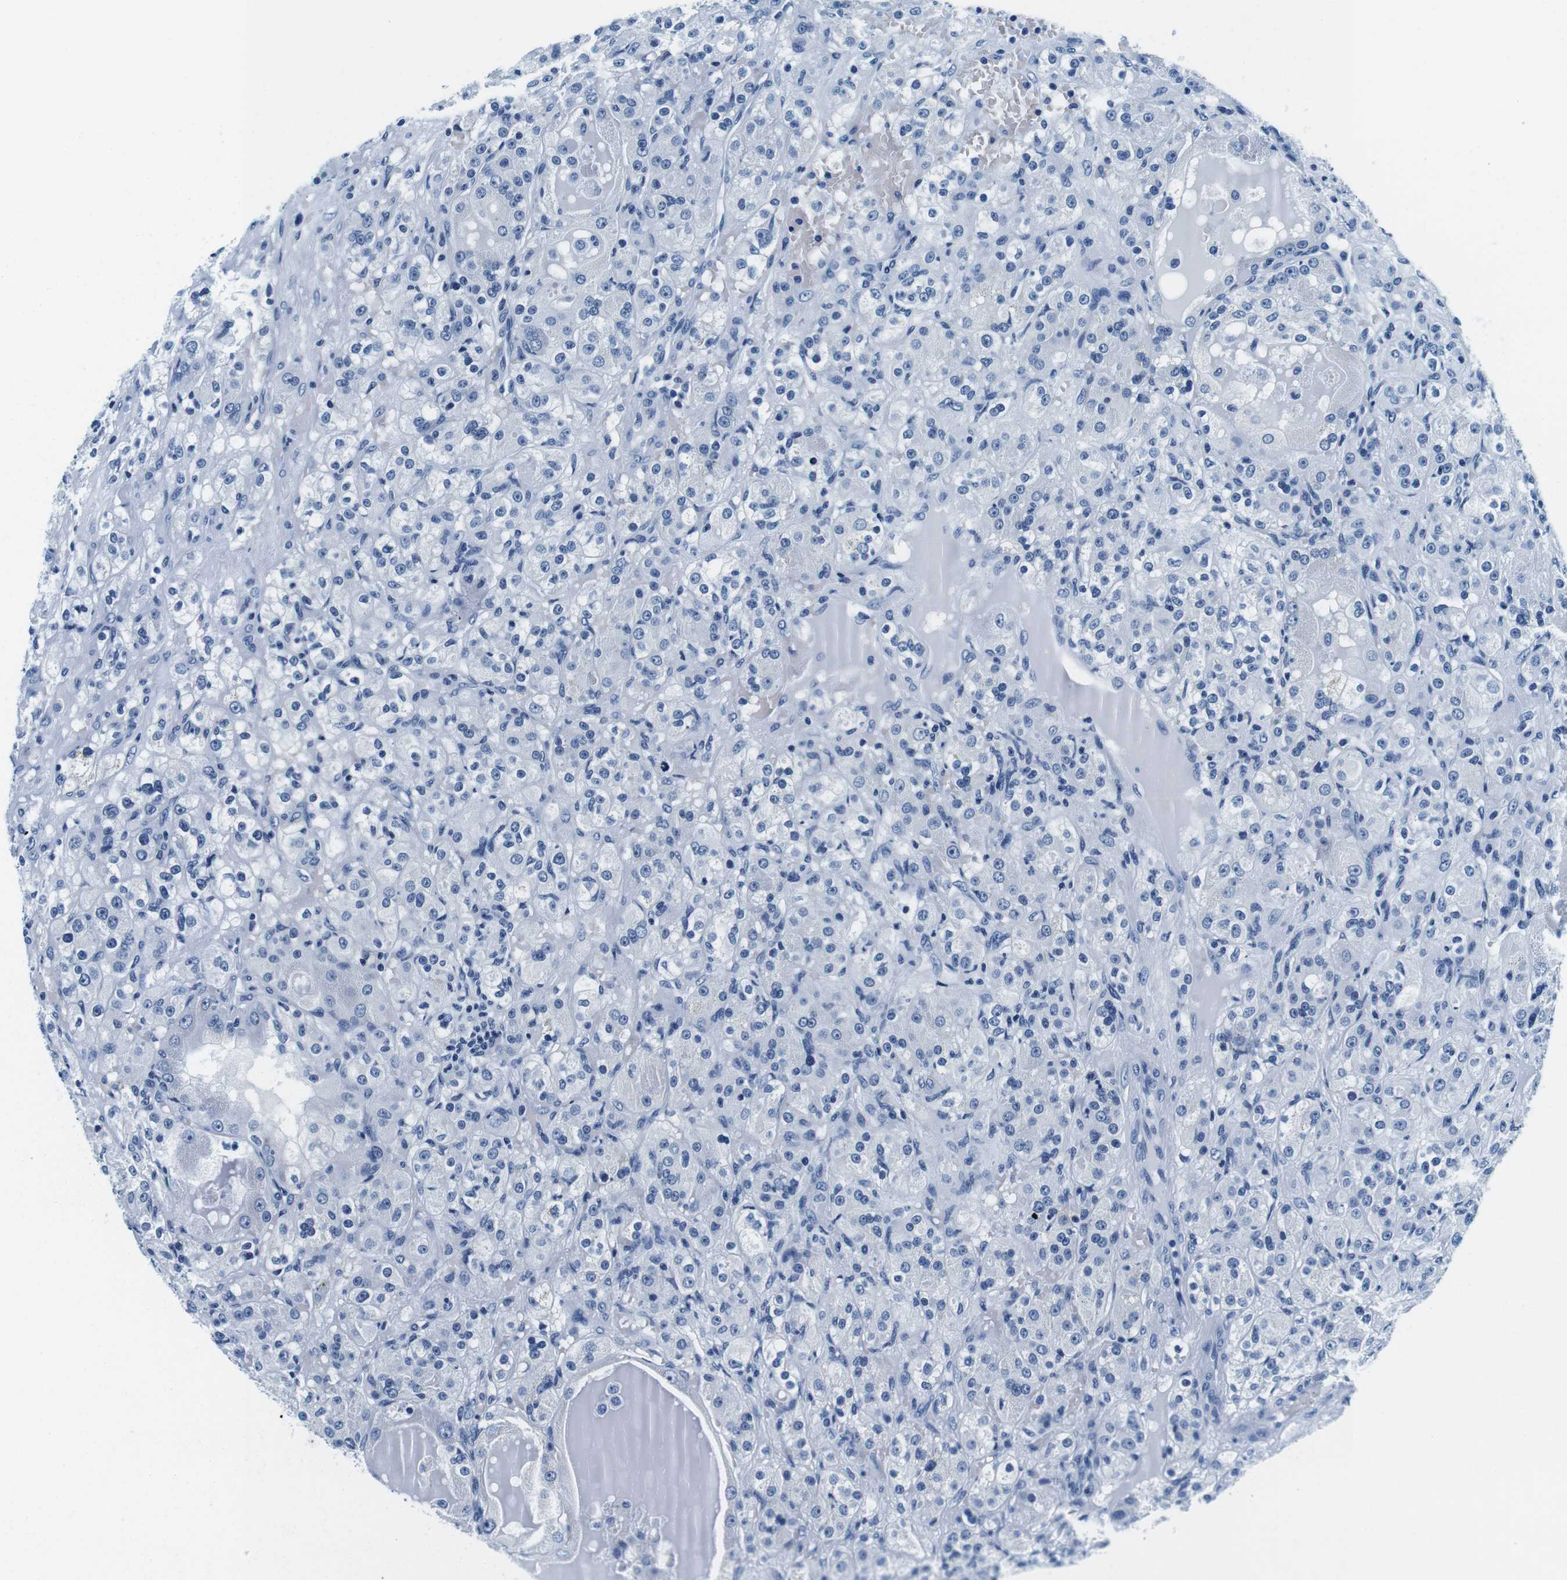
{"staining": {"intensity": "negative", "quantity": "none", "location": "none"}, "tissue": "renal cancer", "cell_type": "Tumor cells", "image_type": "cancer", "snomed": [{"axis": "morphology", "description": "Normal tissue, NOS"}, {"axis": "morphology", "description": "Adenocarcinoma, NOS"}, {"axis": "topography", "description": "Kidney"}], "caption": "Immunohistochemistry (IHC) of renal cancer (adenocarcinoma) reveals no staining in tumor cells.", "gene": "ELANE", "patient": {"sex": "male", "age": 61}}